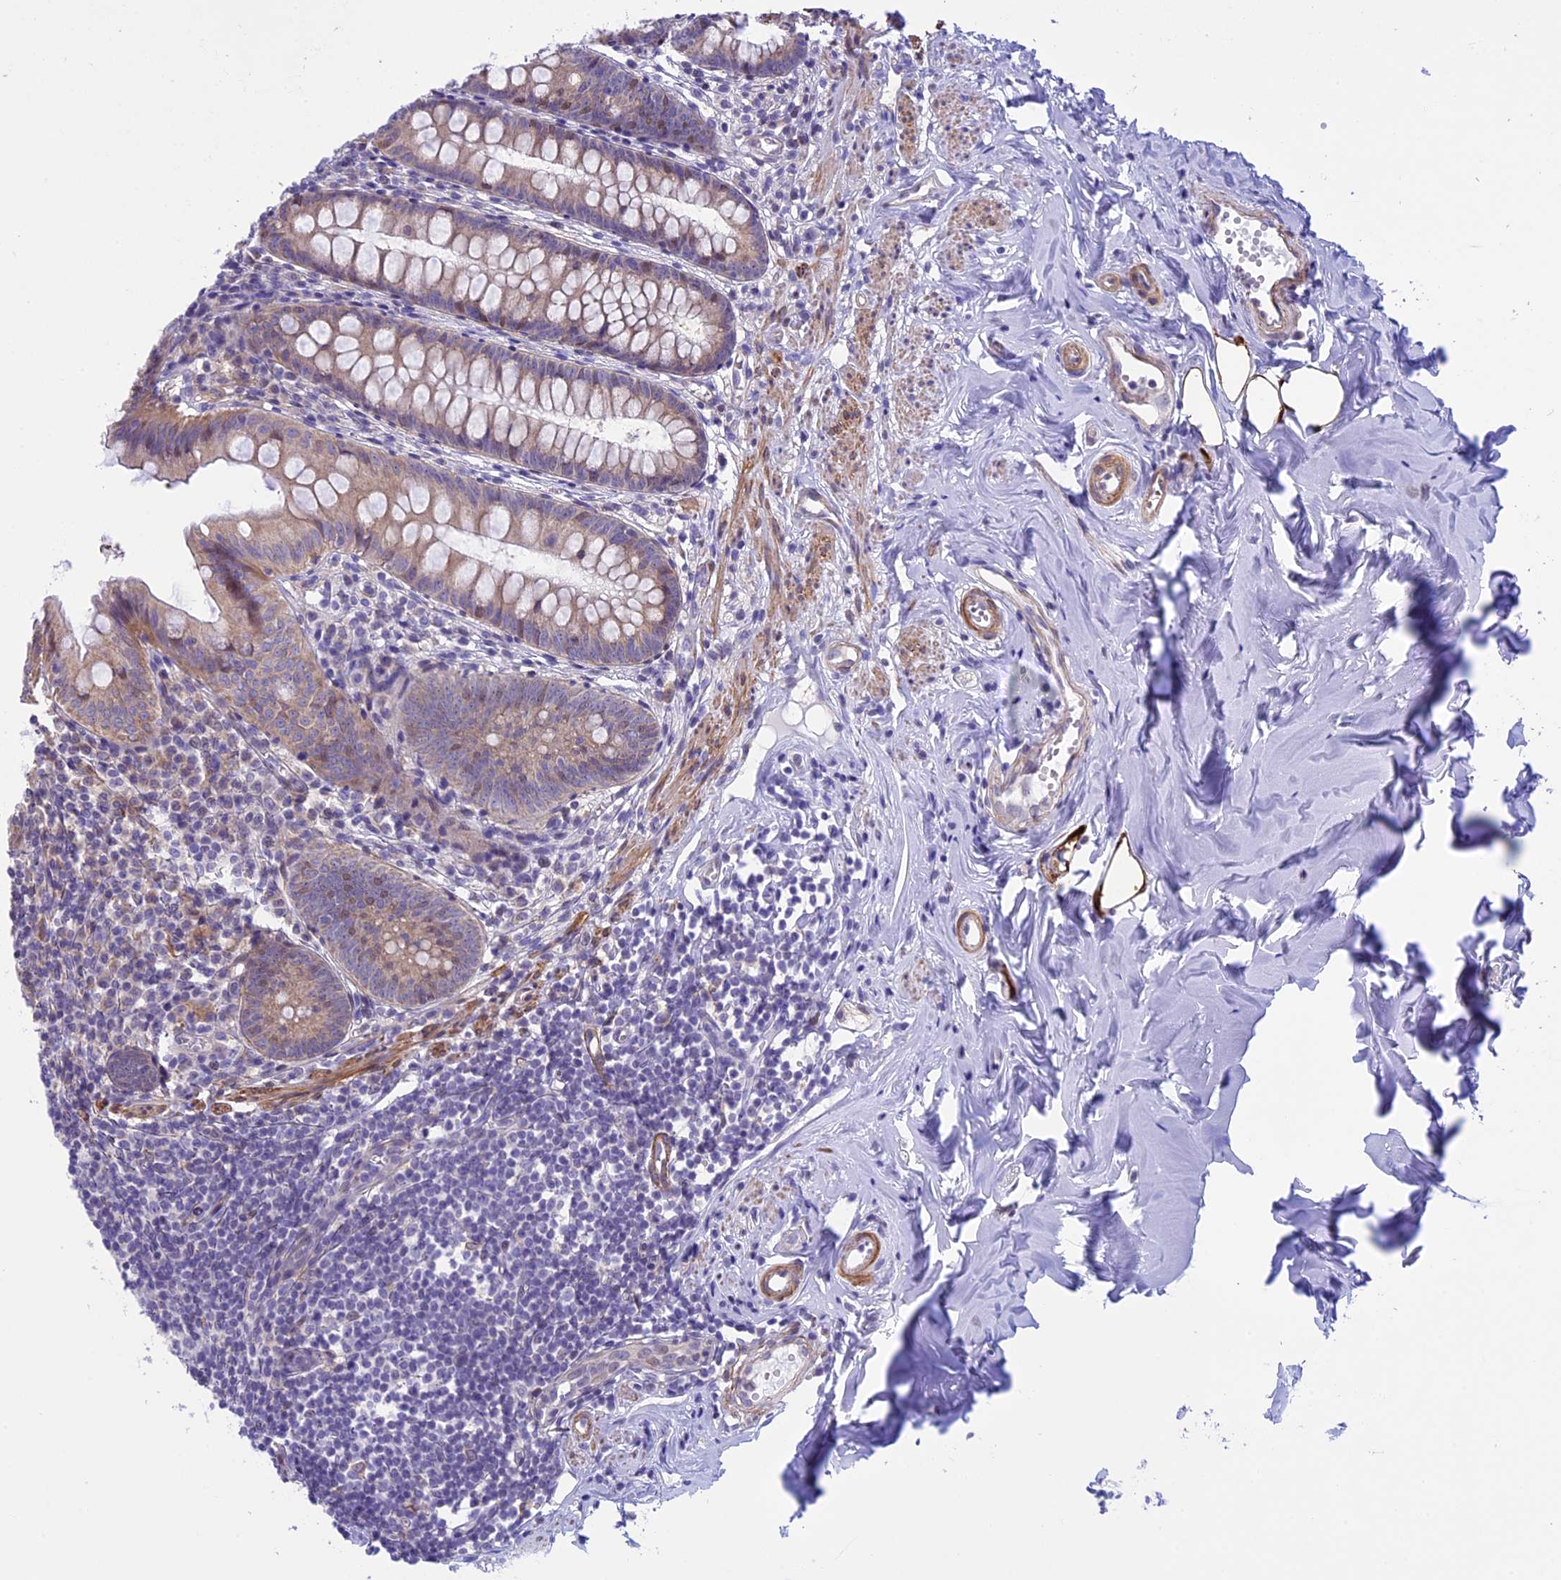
{"staining": {"intensity": "weak", "quantity": "25%-75%", "location": "cytoplasmic/membranous"}, "tissue": "appendix", "cell_type": "Glandular cells", "image_type": "normal", "snomed": [{"axis": "morphology", "description": "Normal tissue, NOS"}, {"axis": "topography", "description": "Appendix"}], "caption": "This histopathology image displays unremarkable appendix stained with IHC to label a protein in brown. The cytoplasmic/membranous of glandular cells show weak positivity for the protein. Nuclei are counter-stained blue.", "gene": "IGSF6", "patient": {"sex": "female", "age": 51}}